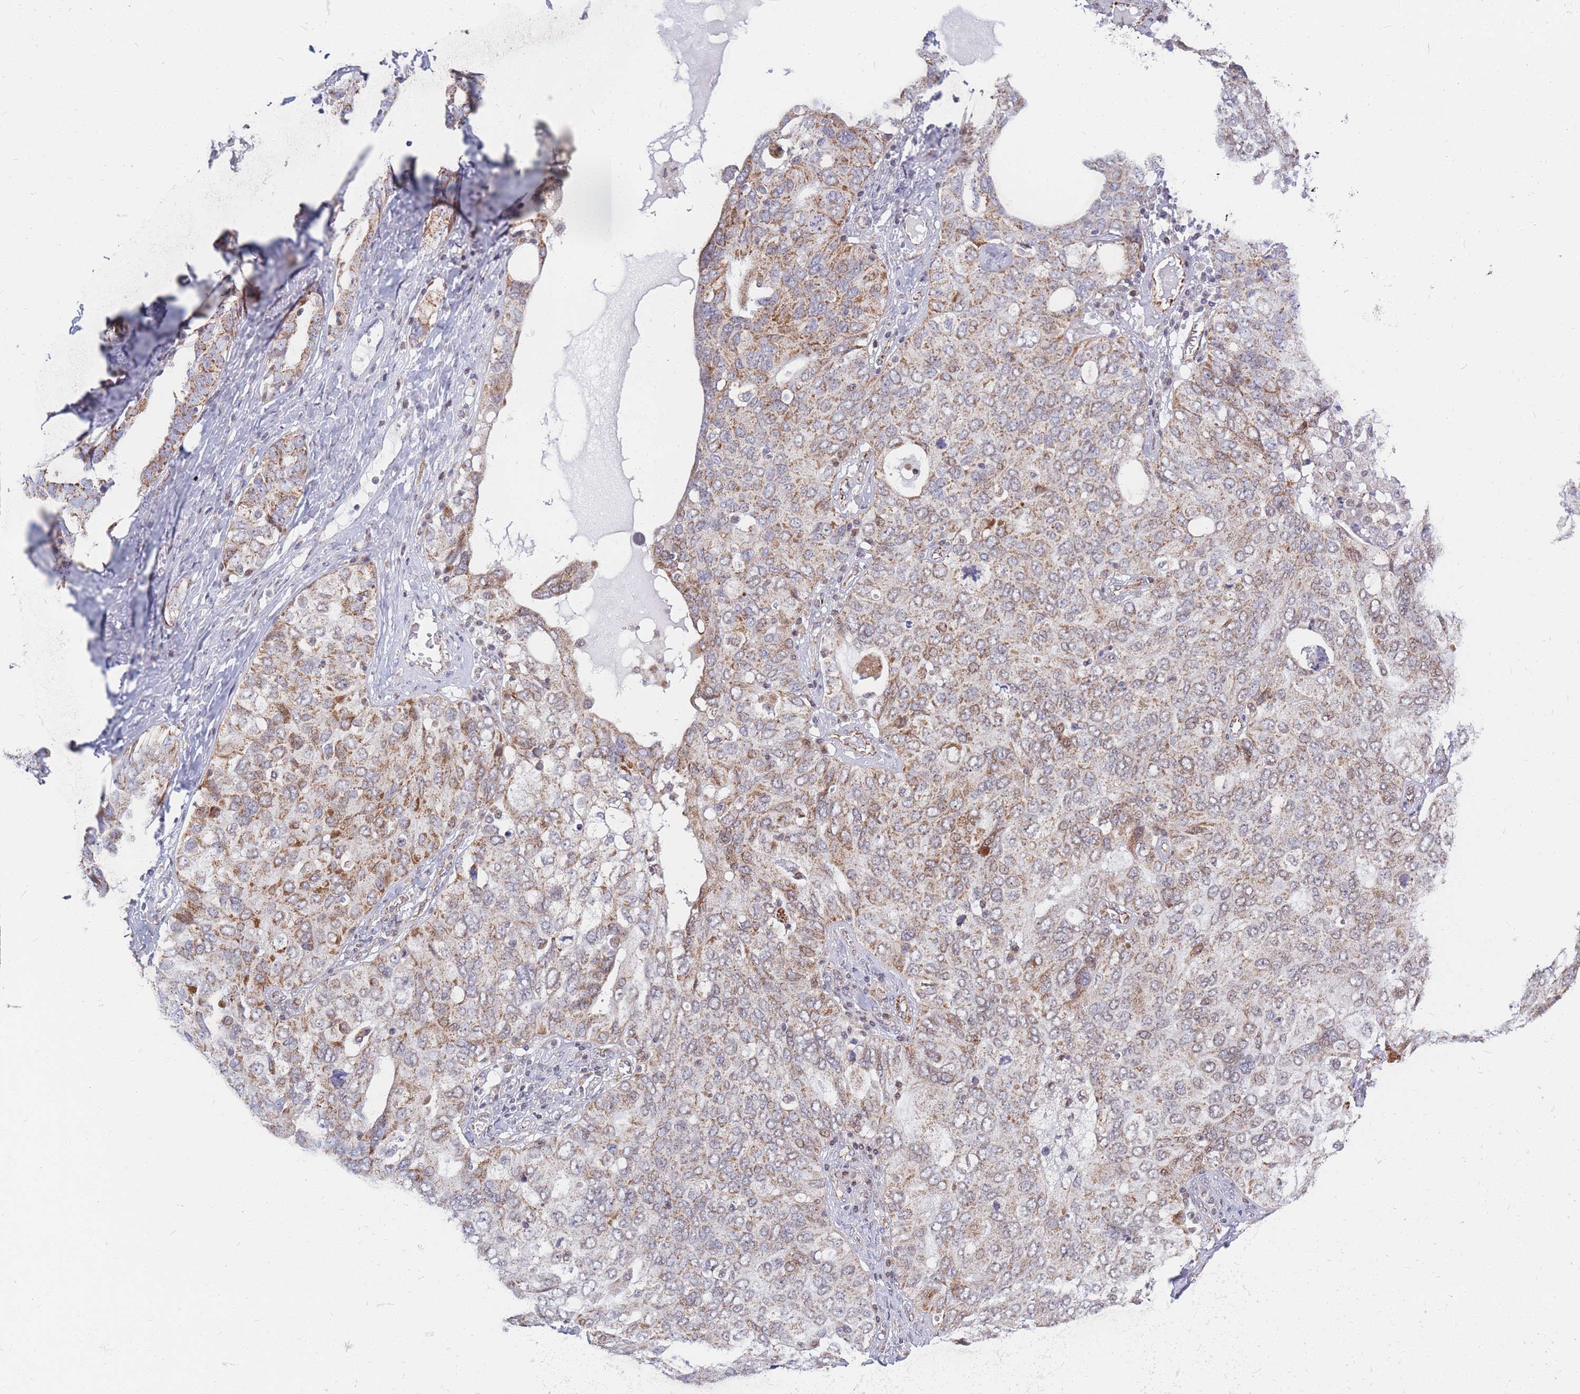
{"staining": {"intensity": "moderate", "quantity": "25%-75%", "location": "cytoplasmic/membranous"}, "tissue": "ovarian cancer", "cell_type": "Tumor cells", "image_type": "cancer", "snomed": [{"axis": "morphology", "description": "Carcinoma, endometroid"}, {"axis": "topography", "description": "Ovary"}], "caption": "IHC image of human ovarian cancer (endometroid carcinoma) stained for a protein (brown), which displays medium levels of moderate cytoplasmic/membranous positivity in about 25%-75% of tumor cells.", "gene": "MOB4", "patient": {"sex": "female", "age": 62}}